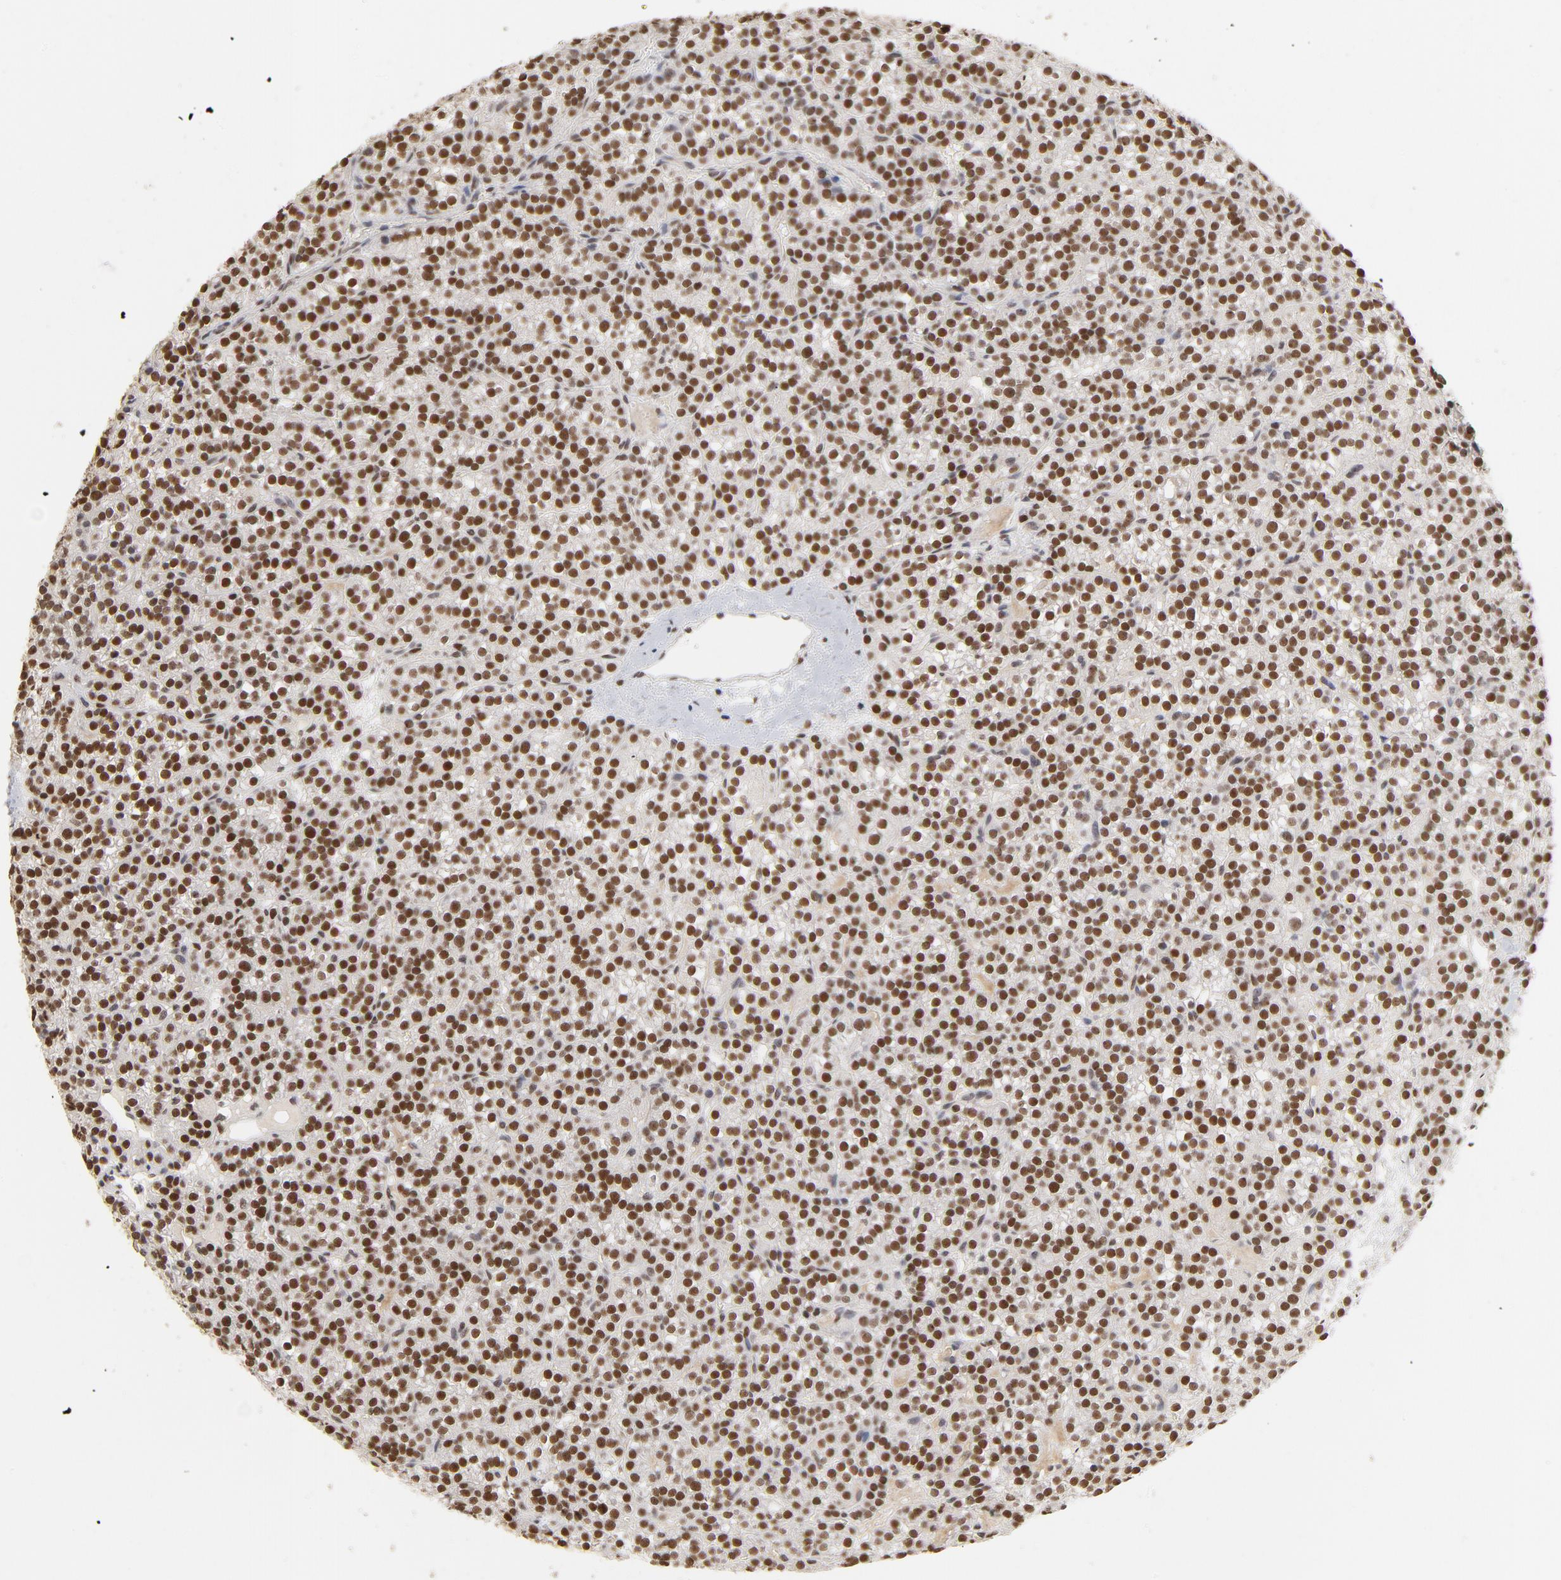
{"staining": {"intensity": "strong", "quantity": ">75%", "location": "nuclear"}, "tissue": "parathyroid gland", "cell_type": "Glandular cells", "image_type": "normal", "snomed": [{"axis": "morphology", "description": "Normal tissue, NOS"}, {"axis": "topography", "description": "Parathyroid gland"}], "caption": "Protein staining exhibits strong nuclear positivity in approximately >75% of glandular cells in unremarkable parathyroid gland. (DAB IHC, brown staining for protein, blue staining for nuclei).", "gene": "TP53BP1", "patient": {"sex": "female", "age": 50}}